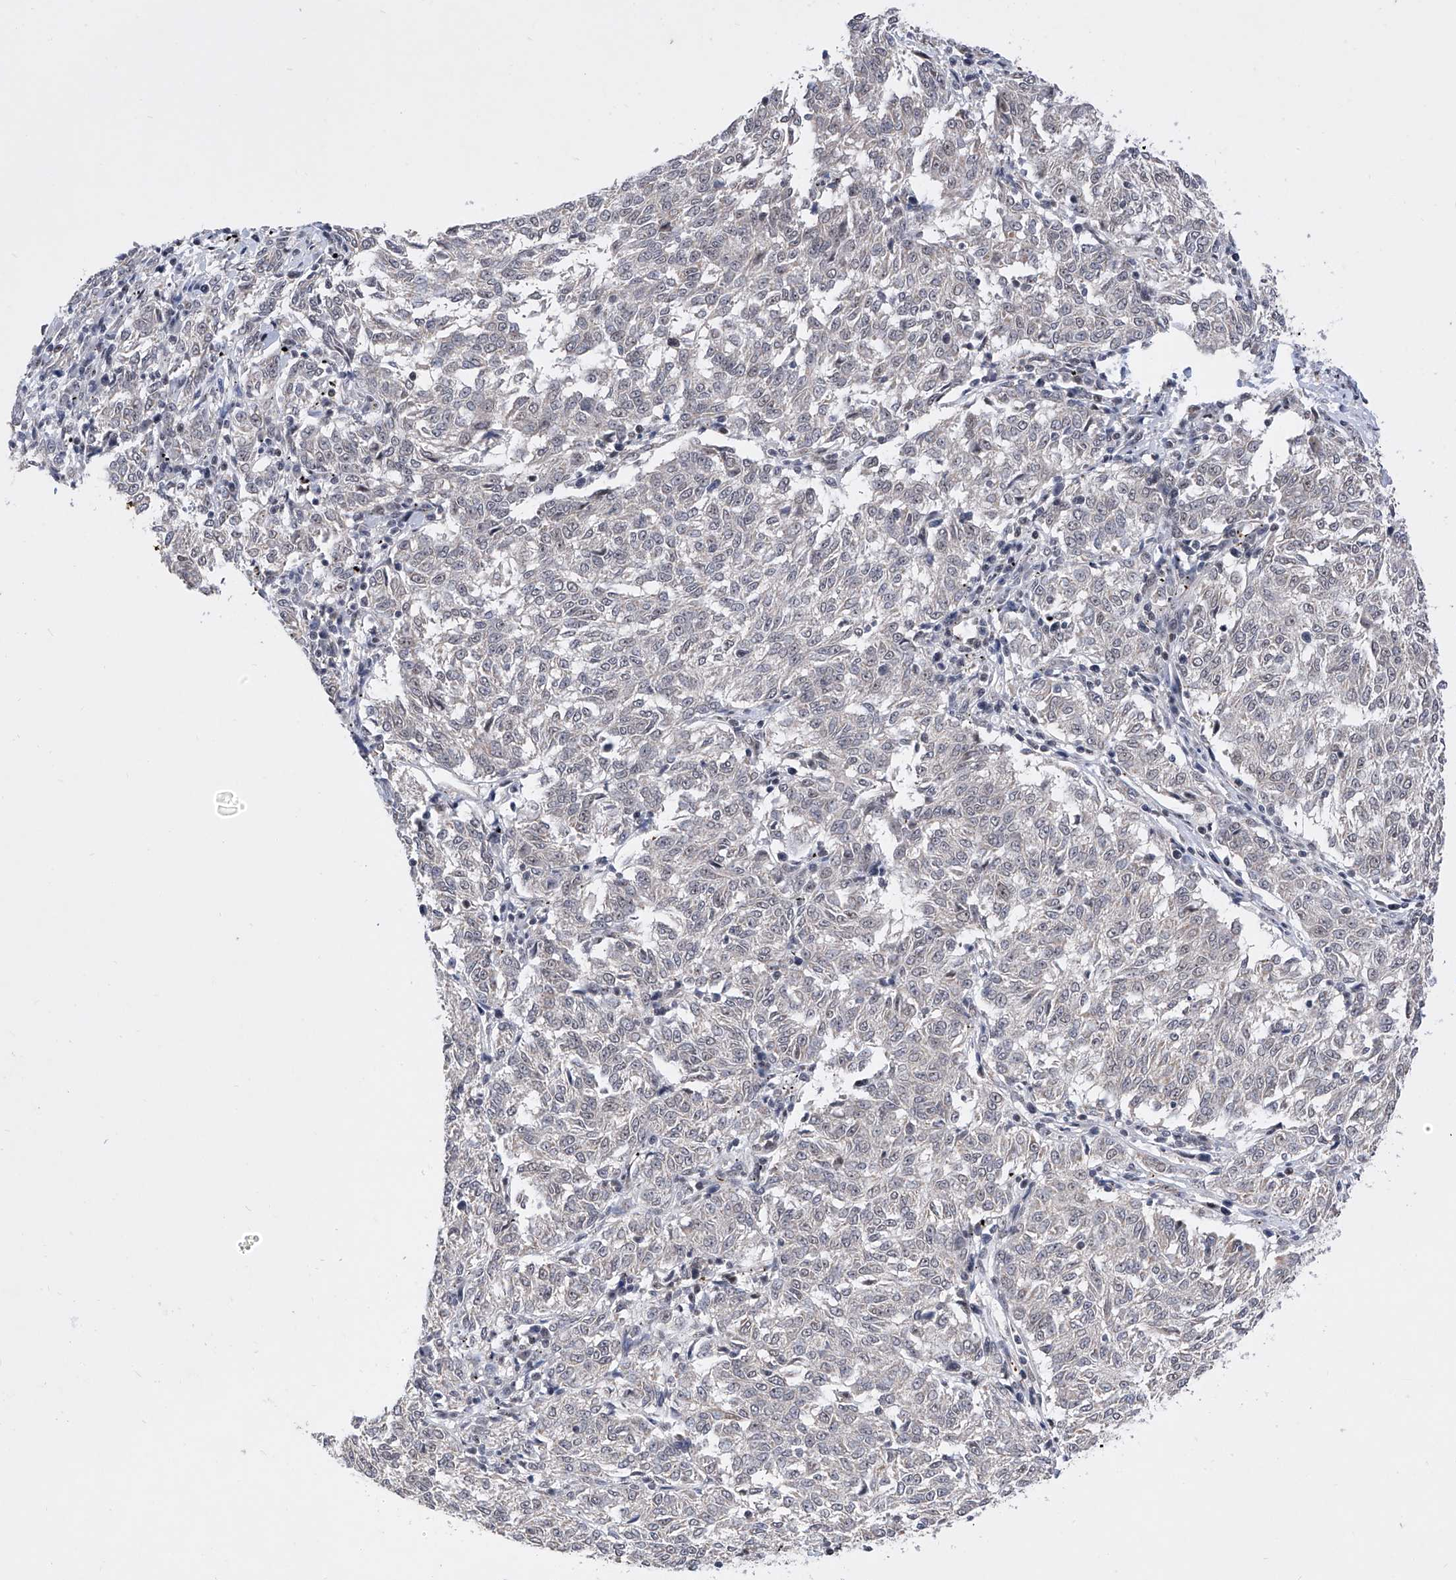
{"staining": {"intensity": "negative", "quantity": "none", "location": "none"}, "tissue": "melanoma", "cell_type": "Tumor cells", "image_type": "cancer", "snomed": [{"axis": "morphology", "description": "Malignant melanoma, NOS"}, {"axis": "topography", "description": "Skin"}], "caption": "Tumor cells show no significant protein positivity in malignant melanoma.", "gene": "RAD54L", "patient": {"sex": "female", "age": 72}}